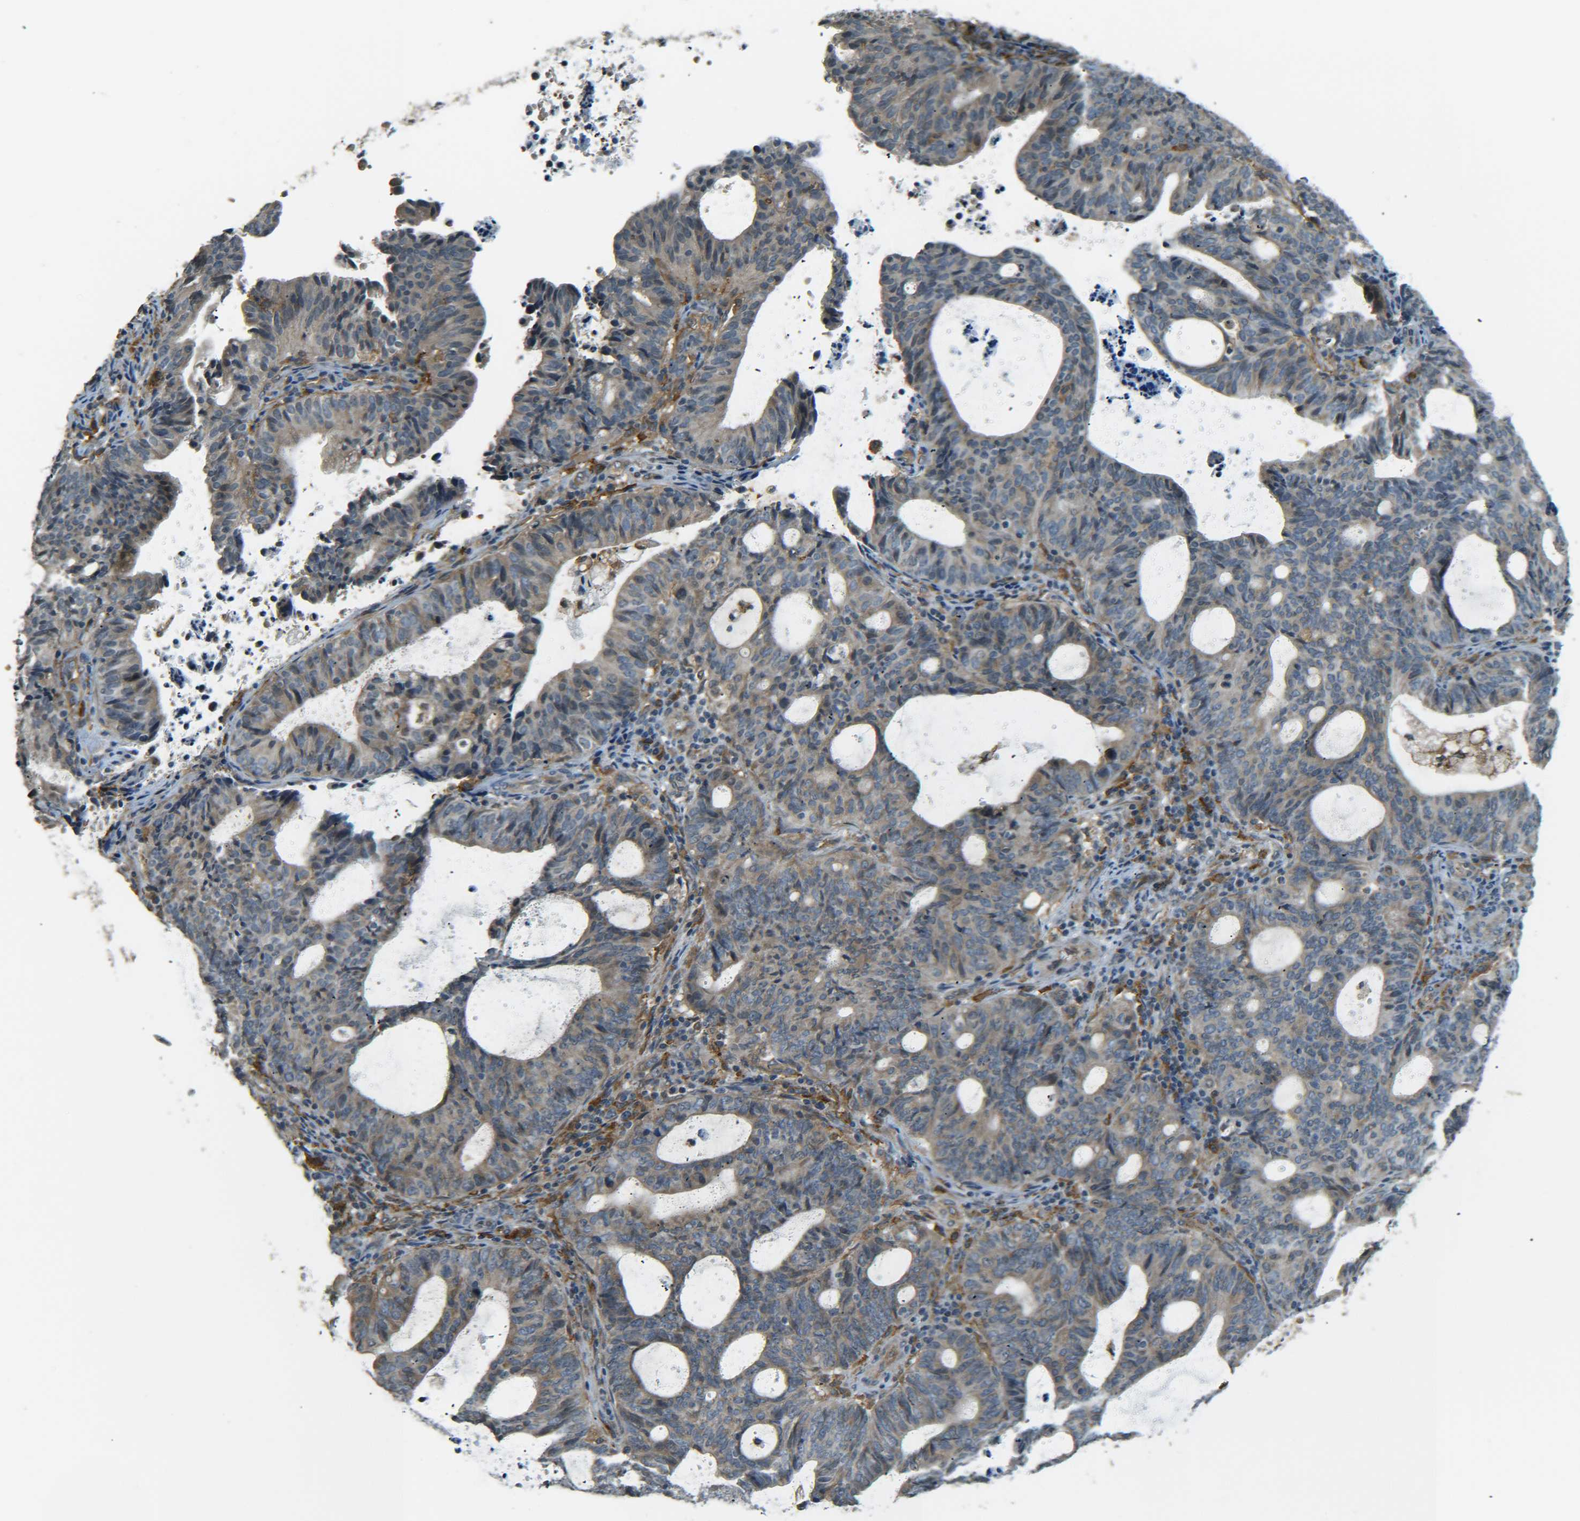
{"staining": {"intensity": "weak", "quantity": "25%-75%", "location": "cytoplasmic/membranous"}, "tissue": "endometrial cancer", "cell_type": "Tumor cells", "image_type": "cancer", "snomed": [{"axis": "morphology", "description": "Adenocarcinoma, NOS"}, {"axis": "topography", "description": "Uterus"}], "caption": "Immunohistochemistry (IHC) photomicrograph of neoplastic tissue: human endometrial adenocarcinoma stained using immunohistochemistry (IHC) shows low levels of weak protein expression localized specifically in the cytoplasmic/membranous of tumor cells, appearing as a cytoplasmic/membranous brown color.", "gene": "DAB2", "patient": {"sex": "female", "age": 83}}